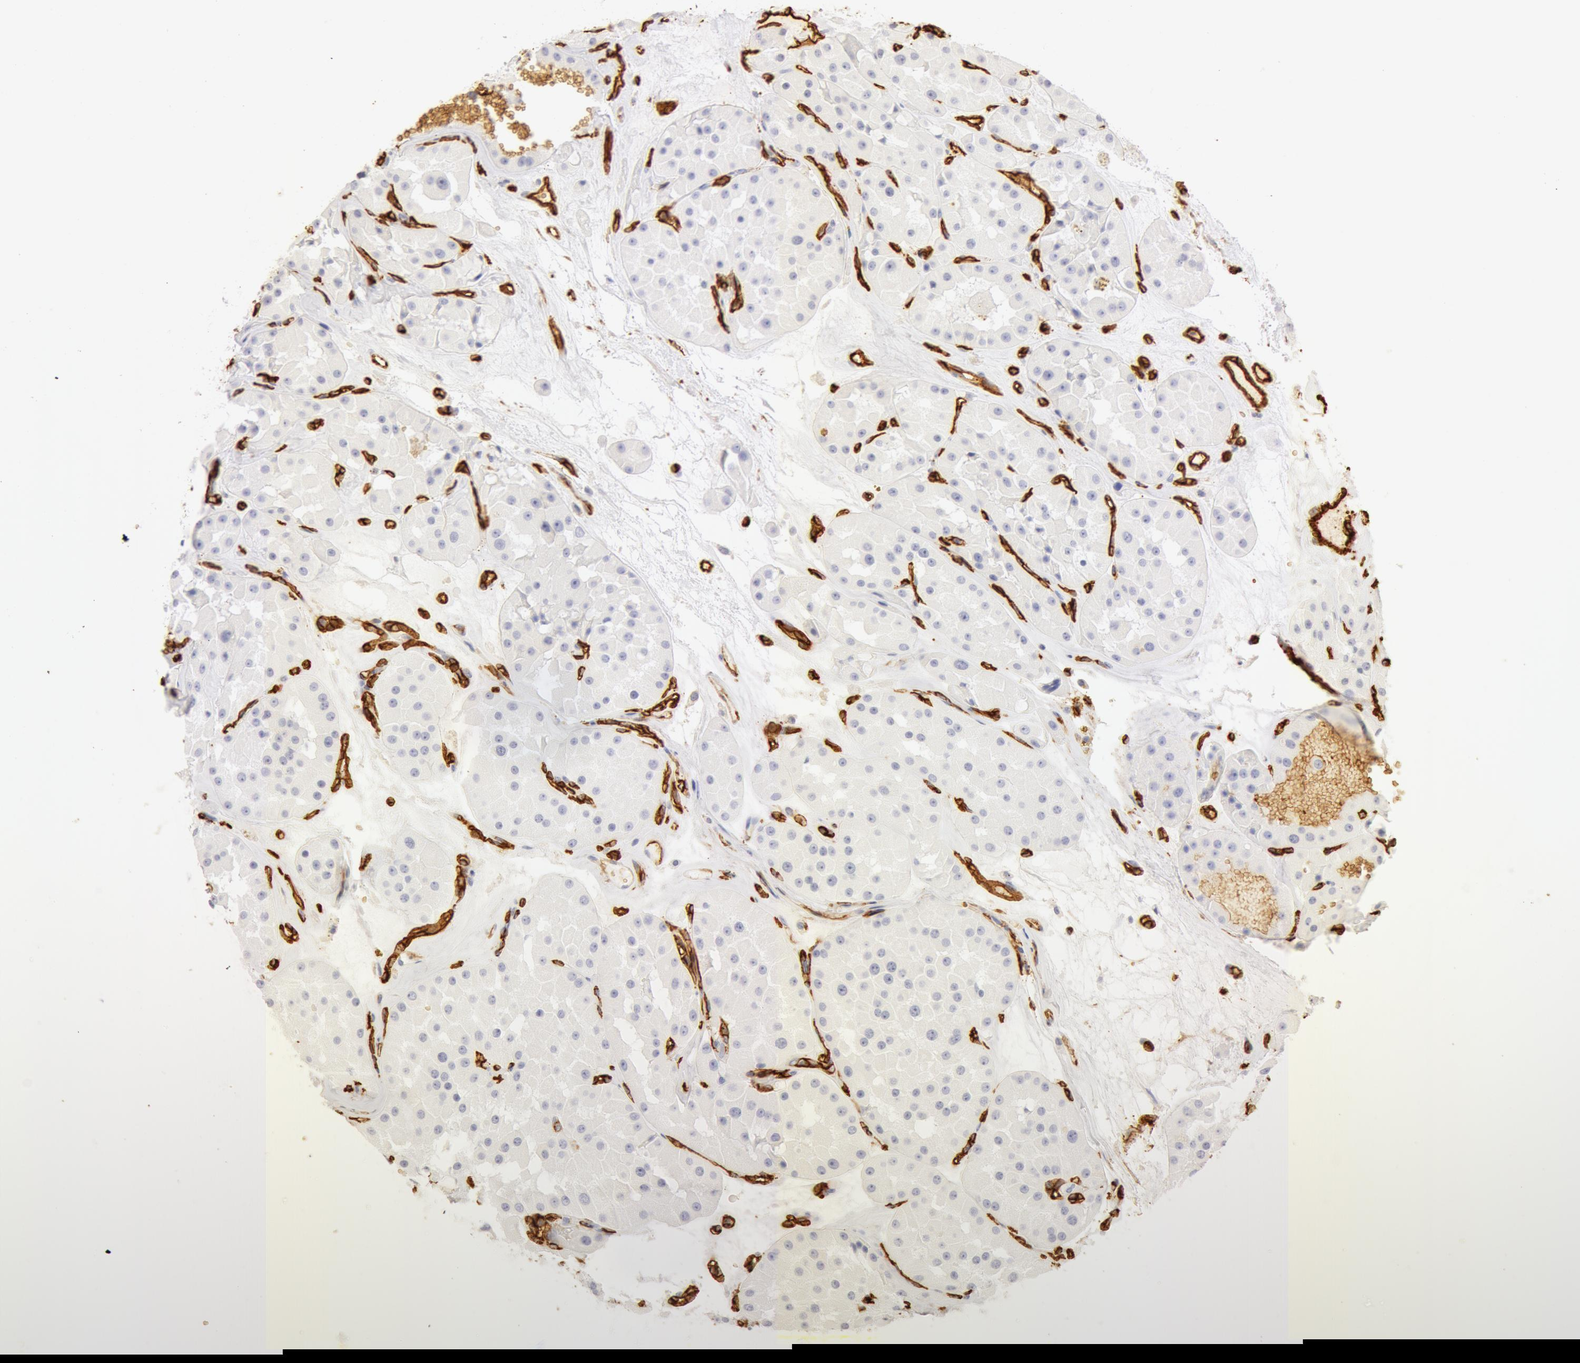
{"staining": {"intensity": "negative", "quantity": "none", "location": "none"}, "tissue": "renal cancer", "cell_type": "Tumor cells", "image_type": "cancer", "snomed": [{"axis": "morphology", "description": "Adenocarcinoma, uncertain malignant potential"}, {"axis": "topography", "description": "Kidney"}], "caption": "This is a micrograph of immunohistochemistry staining of adenocarcinoma,  uncertain malignant potential (renal), which shows no positivity in tumor cells. The staining is performed using DAB brown chromogen with nuclei counter-stained in using hematoxylin.", "gene": "AQP1", "patient": {"sex": "male", "age": 63}}